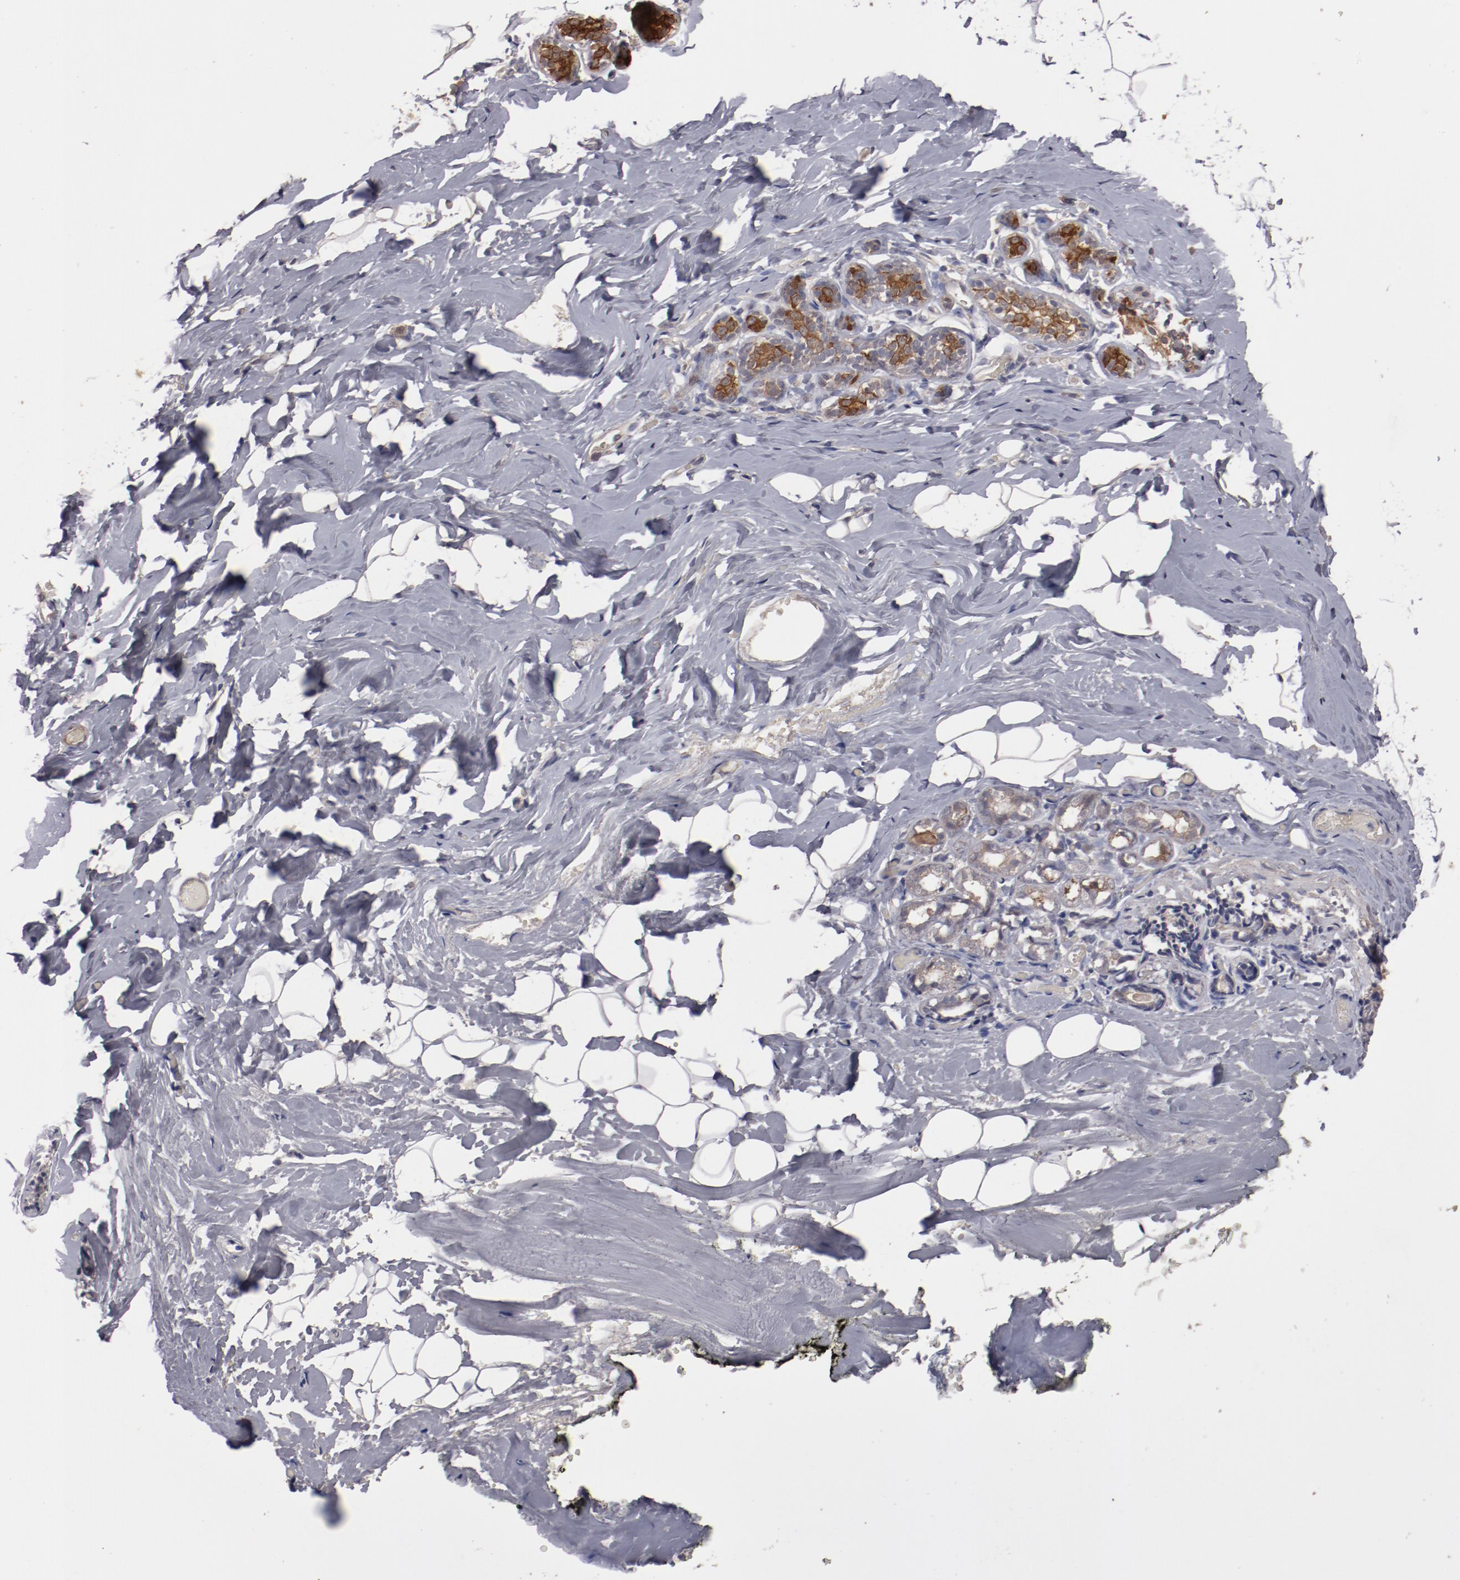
{"staining": {"intensity": "negative", "quantity": "none", "location": "none"}, "tissue": "breast", "cell_type": "Adipocytes", "image_type": "normal", "snomed": [{"axis": "morphology", "description": "Normal tissue, NOS"}, {"axis": "topography", "description": "Breast"}, {"axis": "topography", "description": "Soft tissue"}], "caption": "Adipocytes are negative for protein expression in normal human breast. The staining was performed using DAB to visualize the protein expression in brown, while the nuclei were stained in blue with hematoxylin (Magnification: 20x).", "gene": "LRRC75B", "patient": {"sex": "female", "age": 75}}